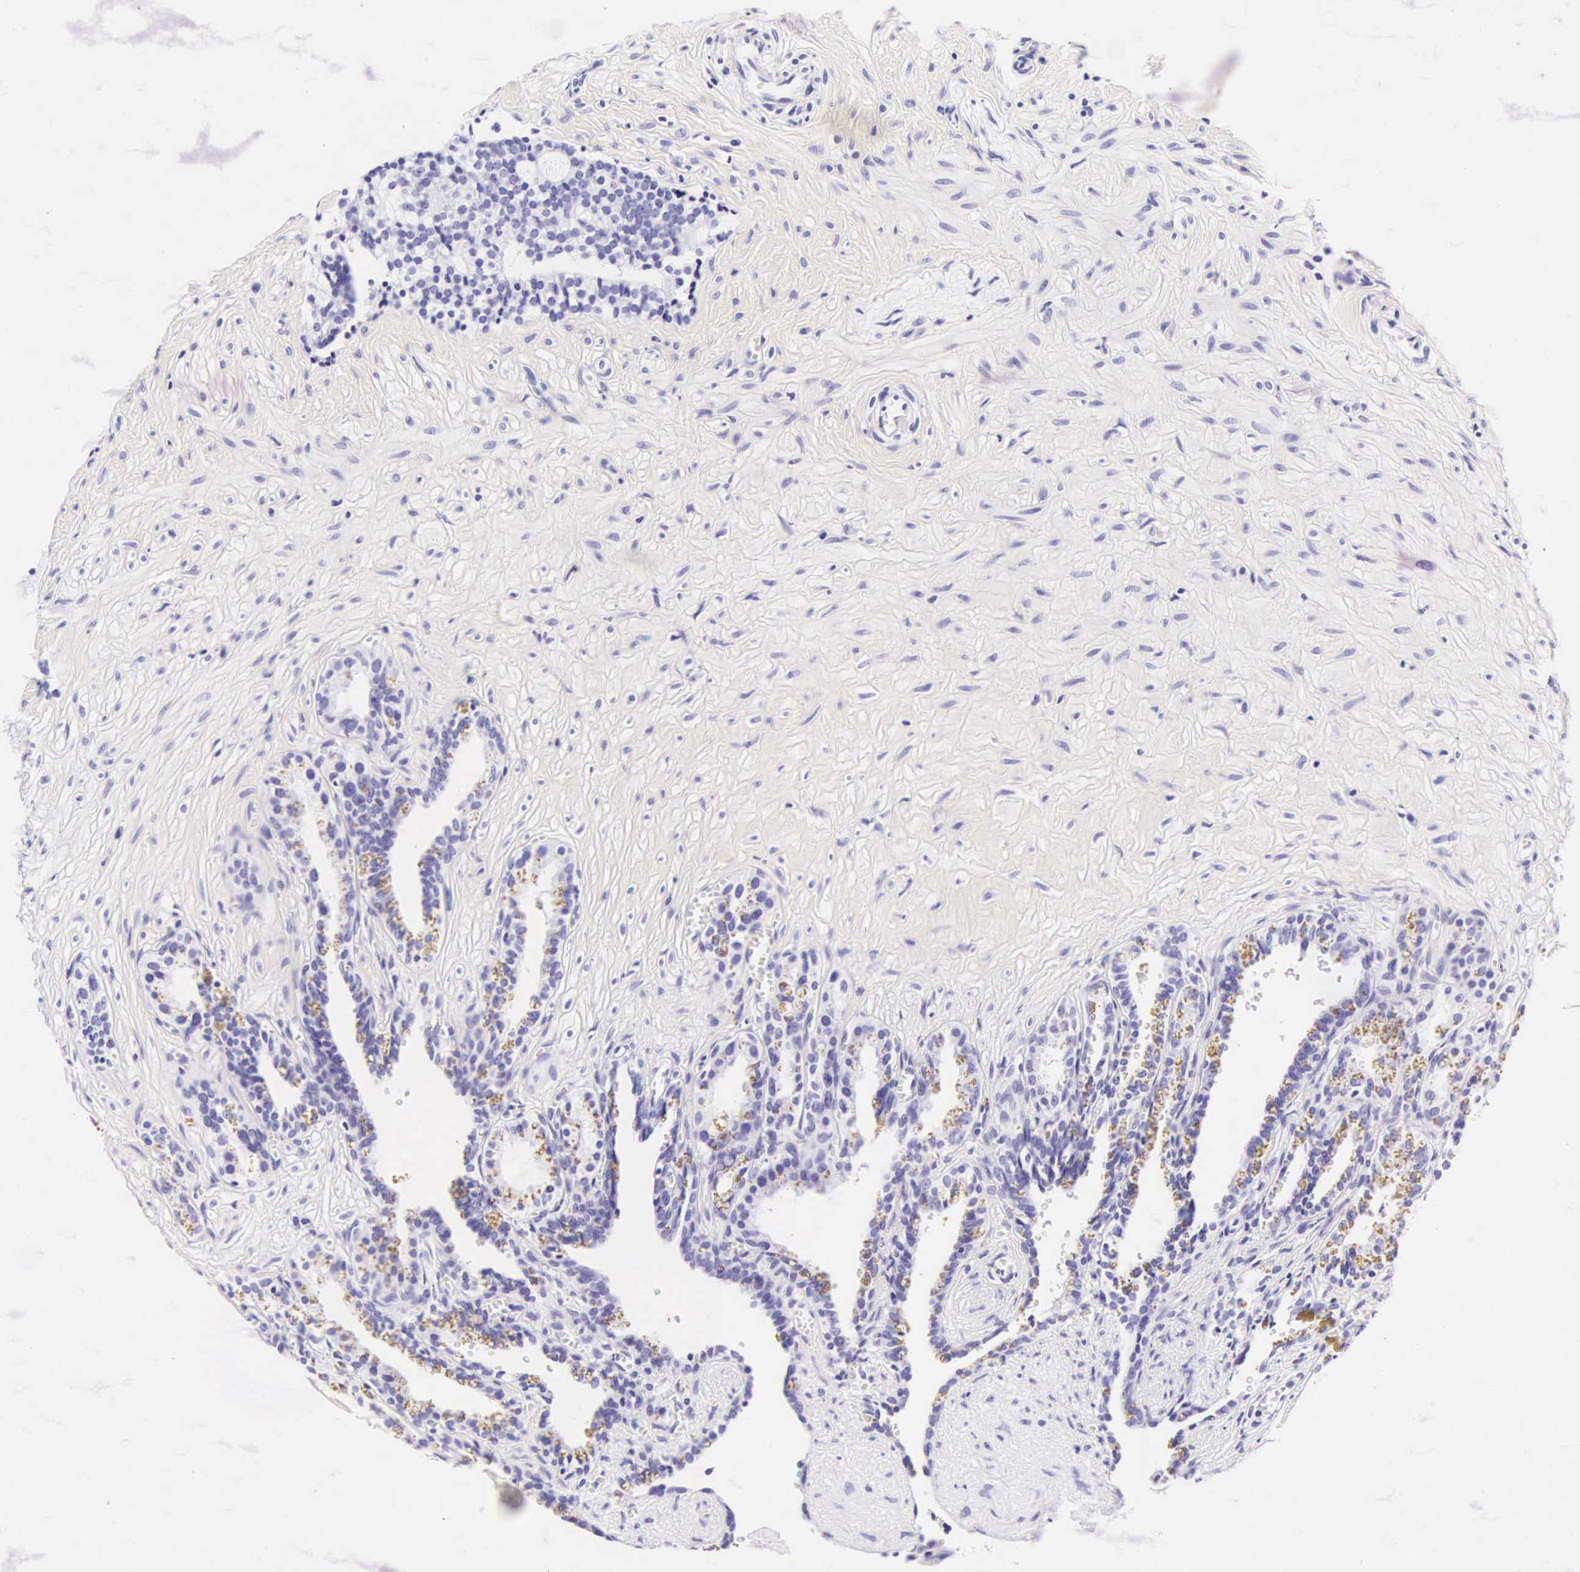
{"staining": {"intensity": "negative", "quantity": "none", "location": "none"}, "tissue": "seminal vesicle", "cell_type": "Glandular cells", "image_type": "normal", "snomed": [{"axis": "morphology", "description": "Normal tissue, NOS"}, {"axis": "topography", "description": "Seminal veicle"}], "caption": "High power microscopy photomicrograph of an IHC histopathology image of normal seminal vesicle, revealing no significant staining in glandular cells.", "gene": "CD1A", "patient": {"sex": "male", "age": 60}}